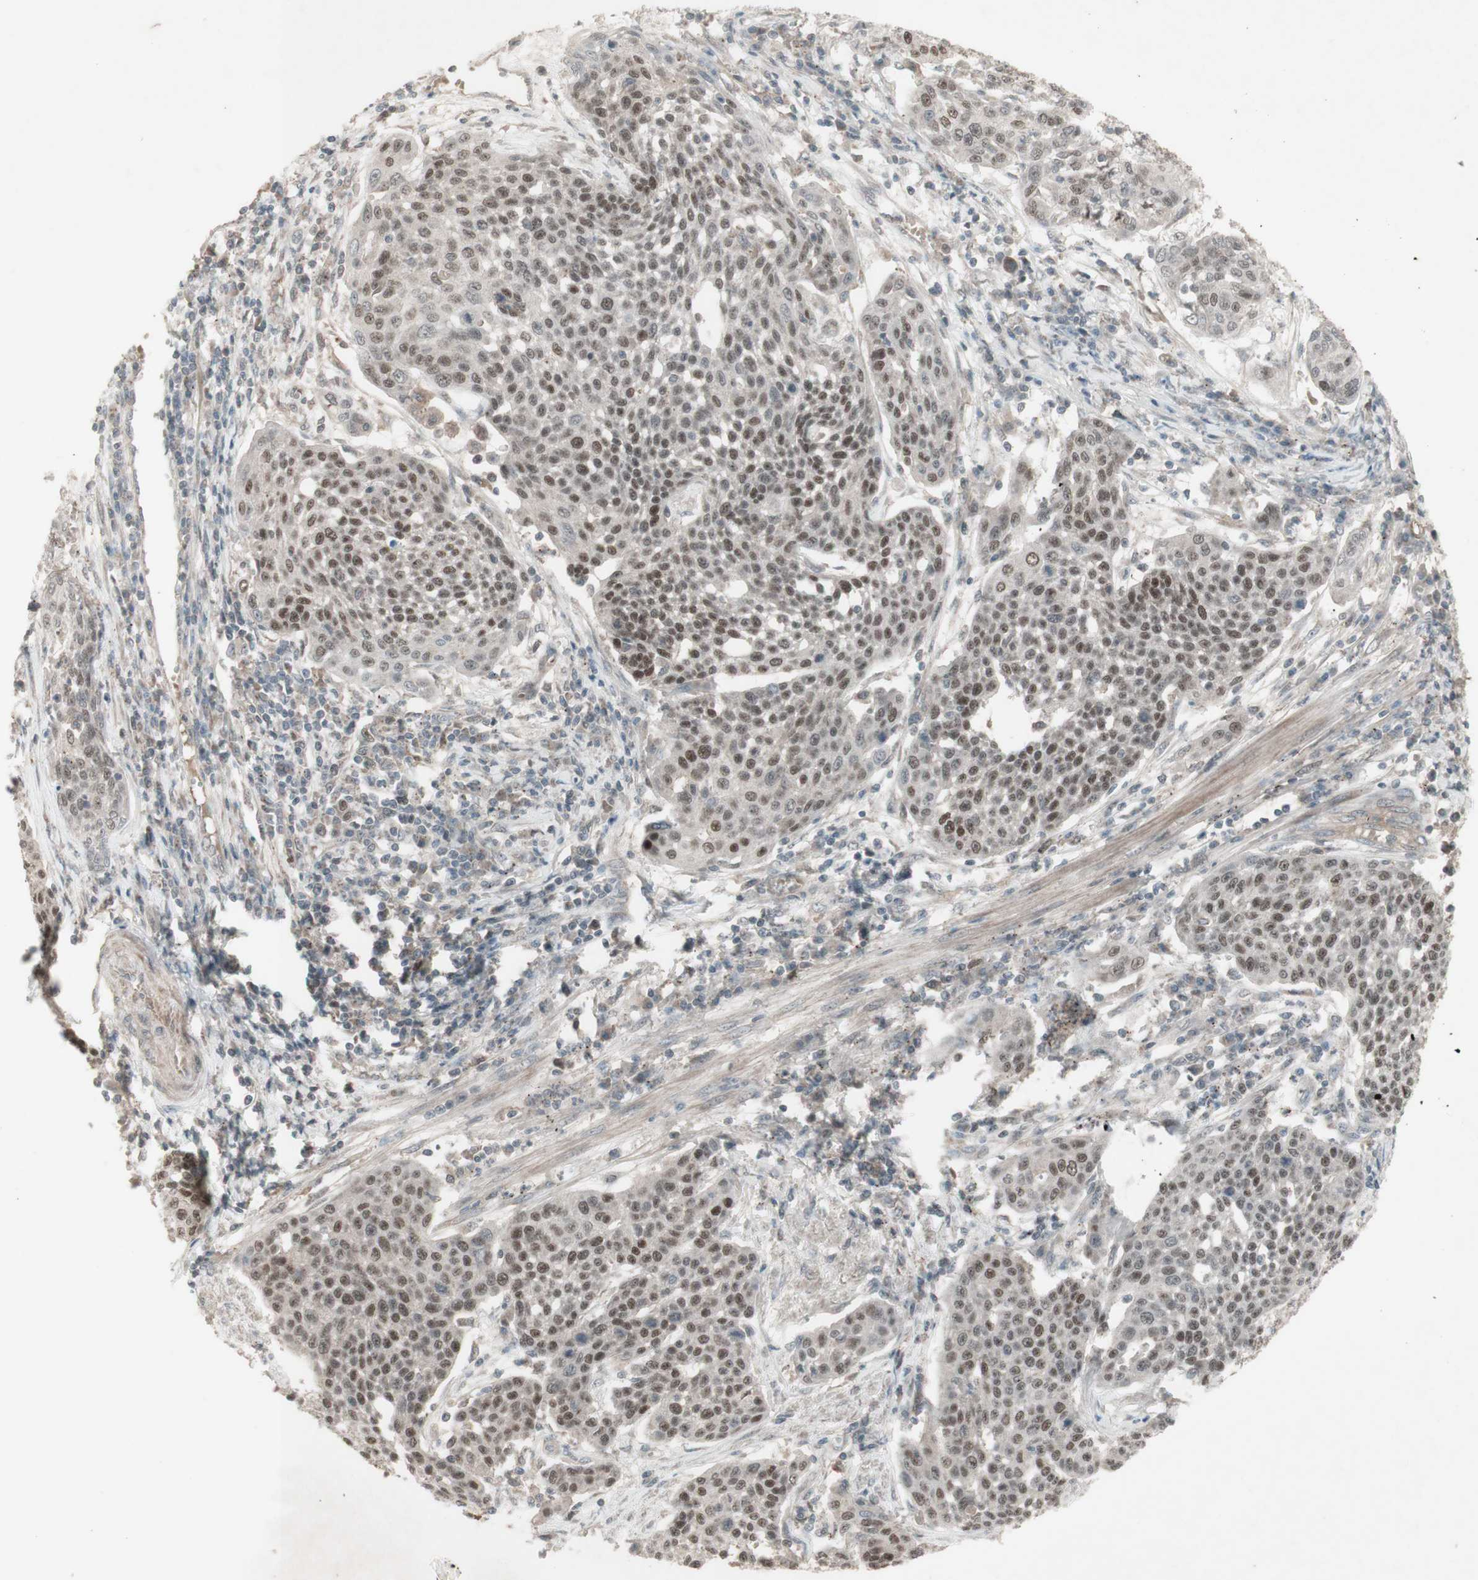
{"staining": {"intensity": "strong", "quantity": ">75%", "location": "nuclear"}, "tissue": "cervical cancer", "cell_type": "Tumor cells", "image_type": "cancer", "snomed": [{"axis": "morphology", "description": "Squamous cell carcinoma, NOS"}, {"axis": "topography", "description": "Cervix"}], "caption": "Protein expression analysis of human cervical cancer (squamous cell carcinoma) reveals strong nuclear positivity in about >75% of tumor cells.", "gene": "MSH6", "patient": {"sex": "female", "age": 34}}